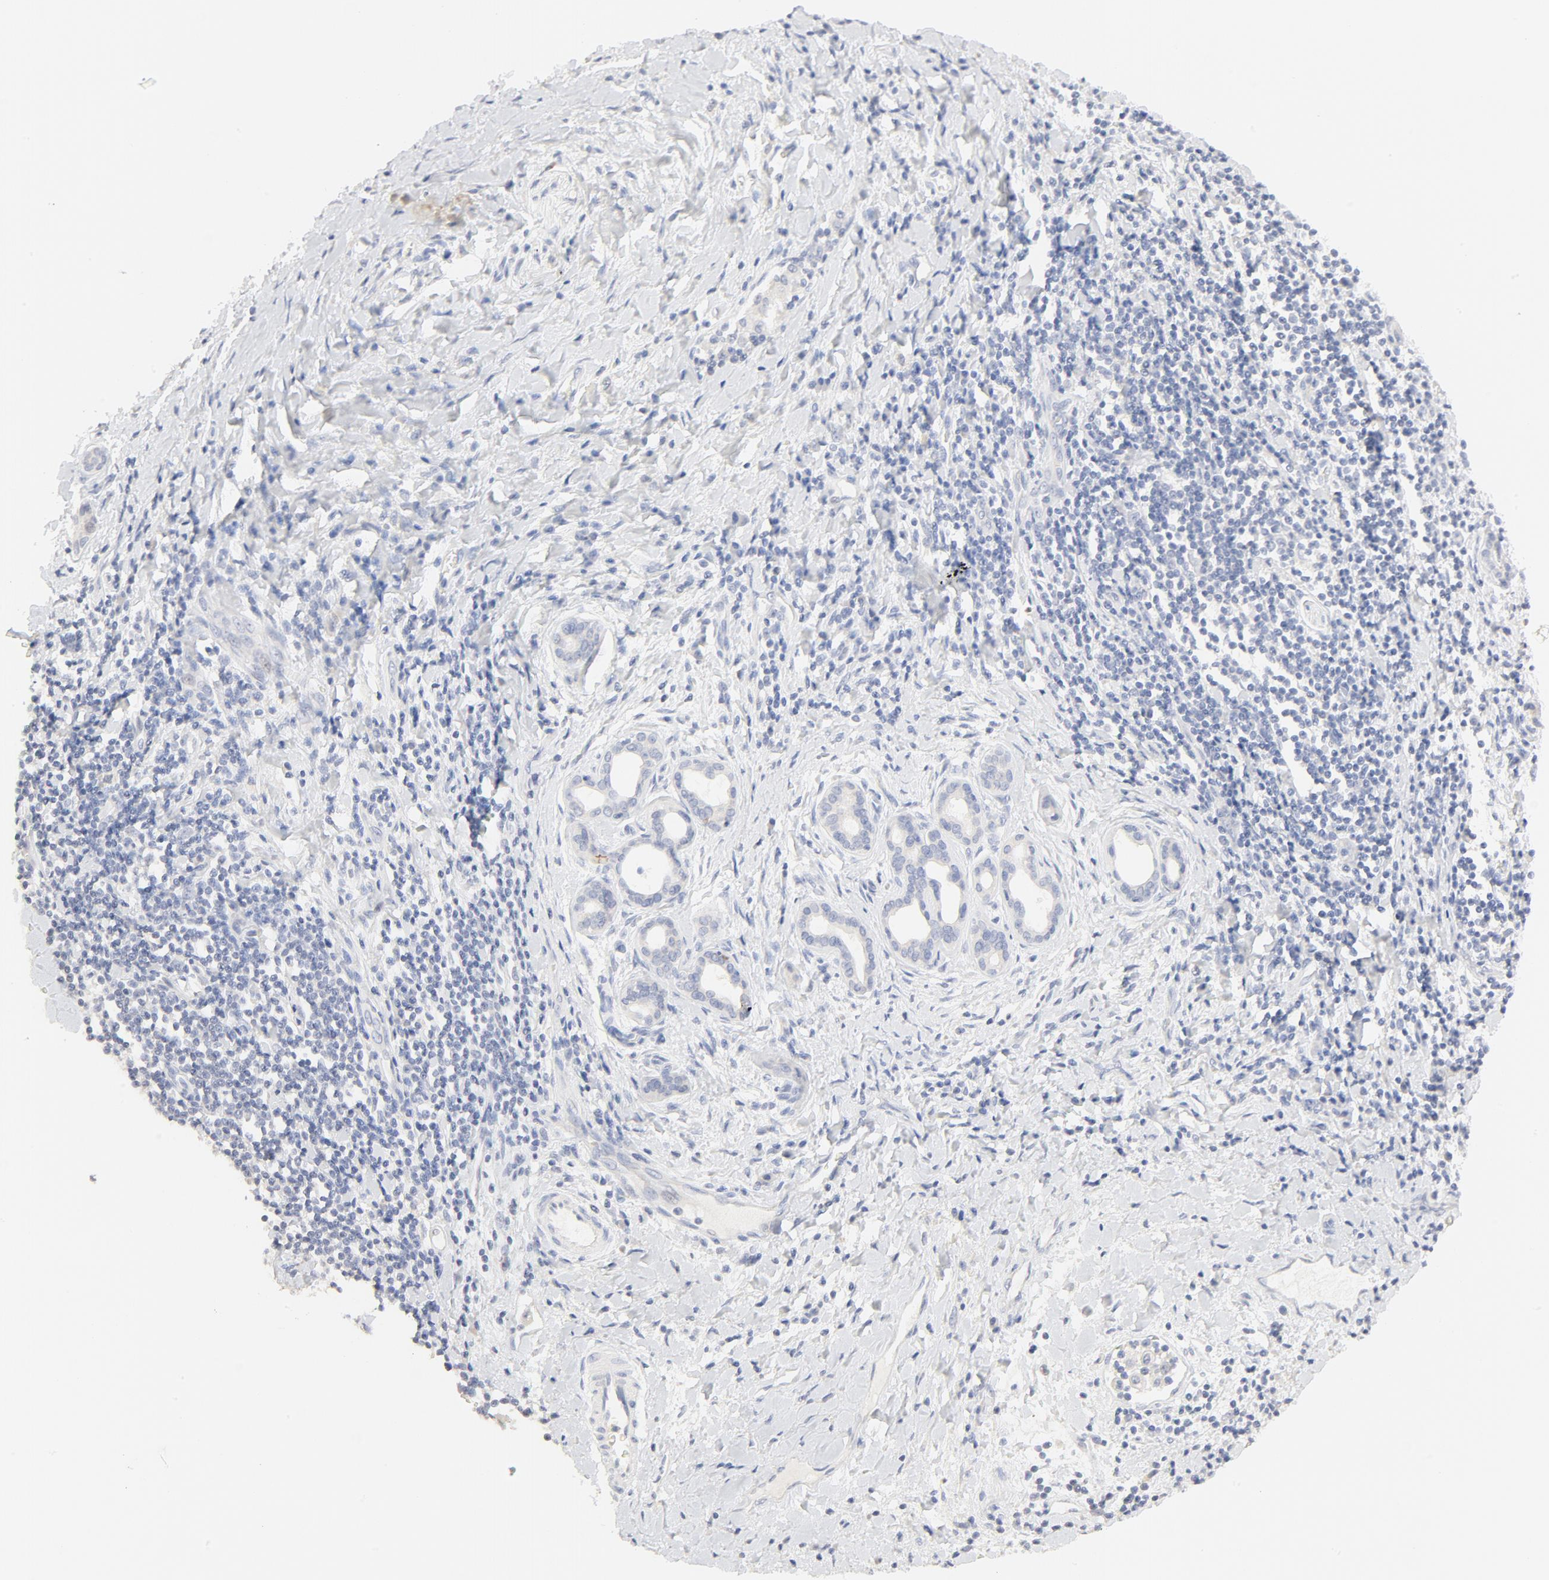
{"staining": {"intensity": "negative", "quantity": "none", "location": "none"}, "tissue": "liver cancer", "cell_type": "Tumor cells", "image_type": "cancer", "snomed": [{"axis": "morphology", "description": "Cholangiocarcinoma"}, {"axis": "topography", "description": "Liver"}], "caption": "This is an immunohistochemistry (IHC) image of liver cholangiocarcinoma. There is no positivity in tumor cells.", "gene": "FCGBP", "patient": {"sex": "male", "age": 57}}